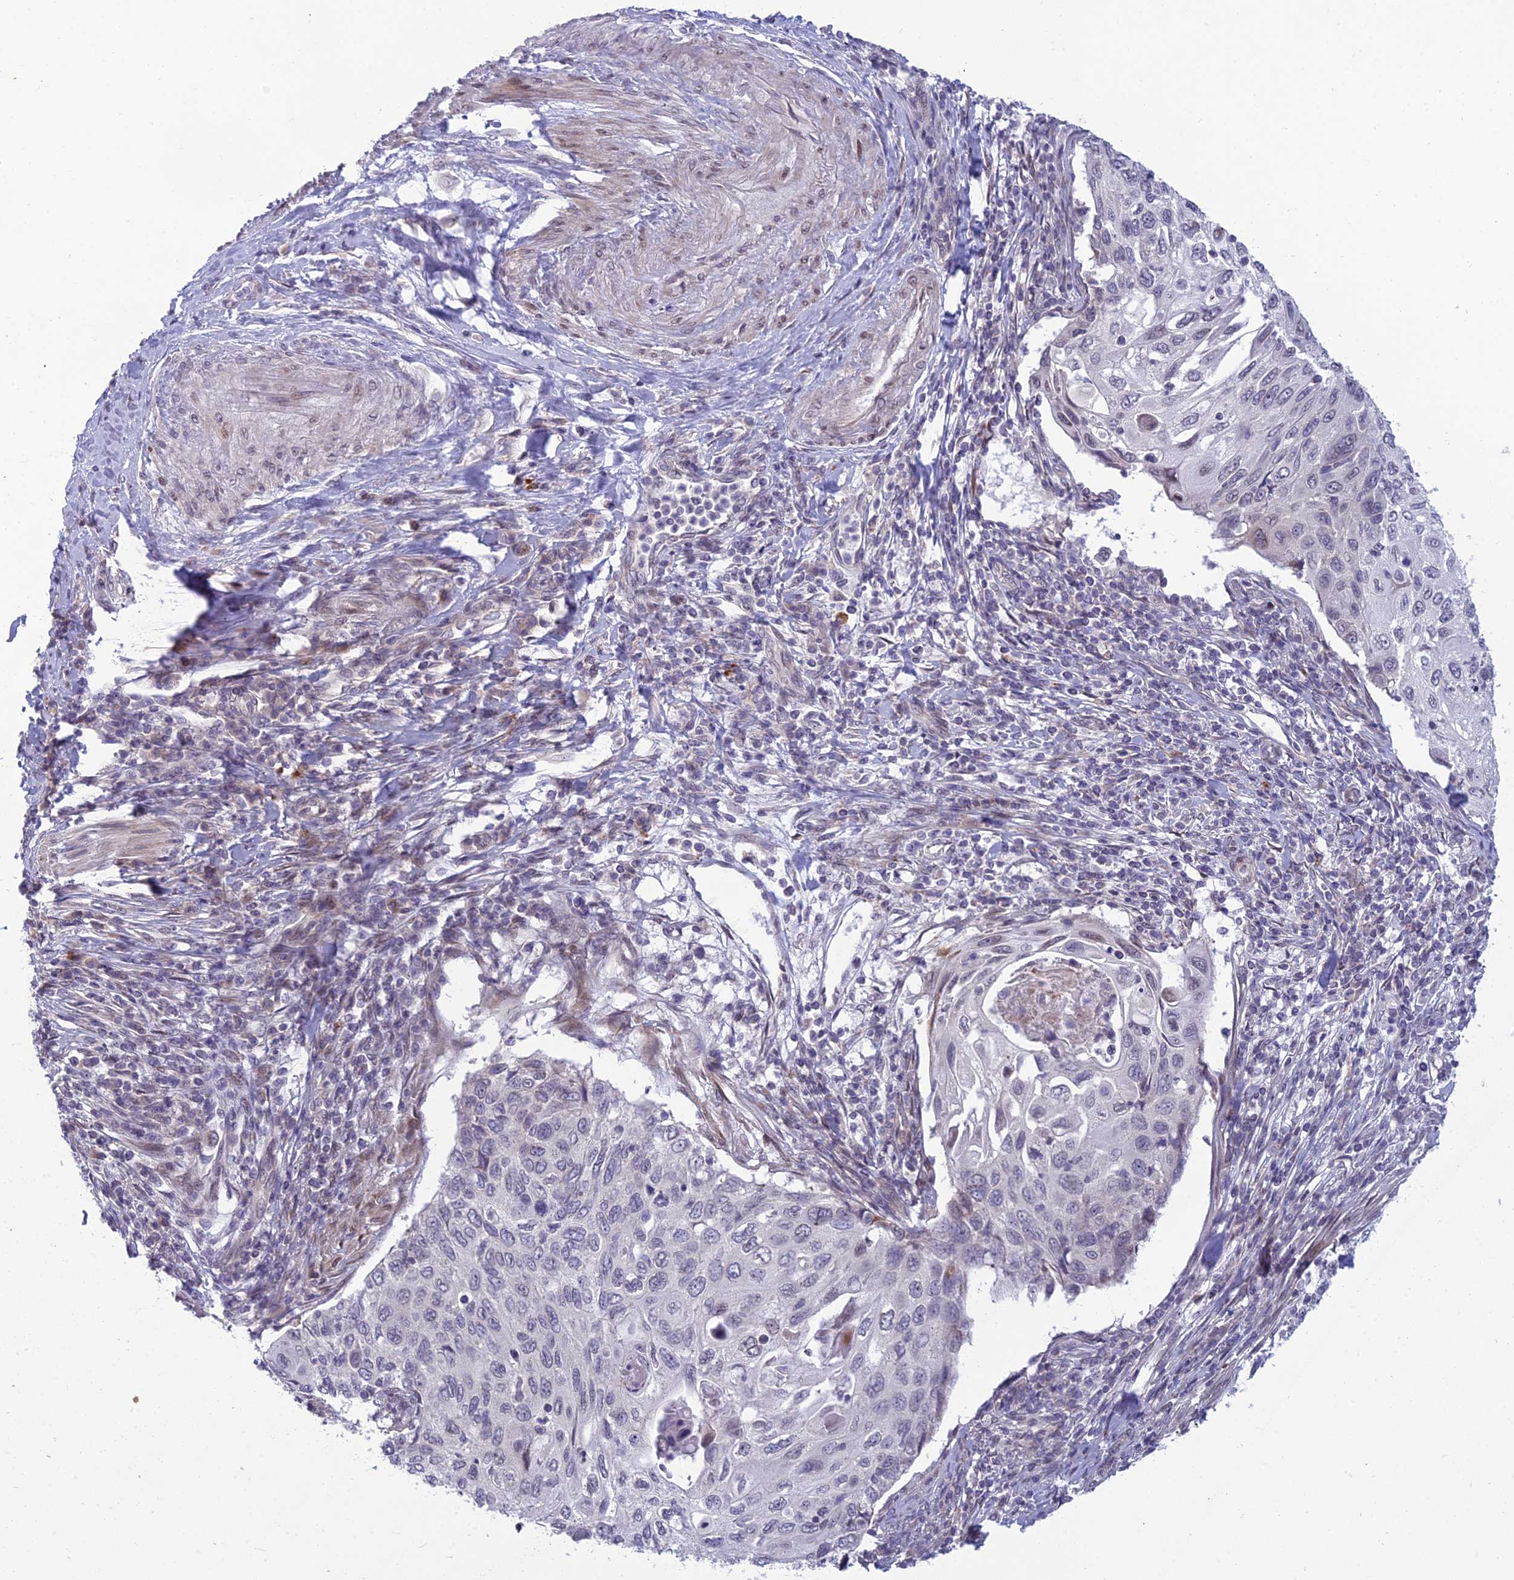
{"staining": {"intensity": "negative", "quantity": "none", "location": "none"}, "tissue": "cervical cancer", "cell_type": "Tumor cells", "image_type": "cancer", "snomed": [{"axis": "morphology", "description": "Squamous cell carcinoma, NOS"}, {"axis": "topography", "description": "Cervix"}], "caption": "Tumor cells show no significant staining in cervical cancer.", "gene": "DTX2", "patient": {"sex": "female", "age": 70}}